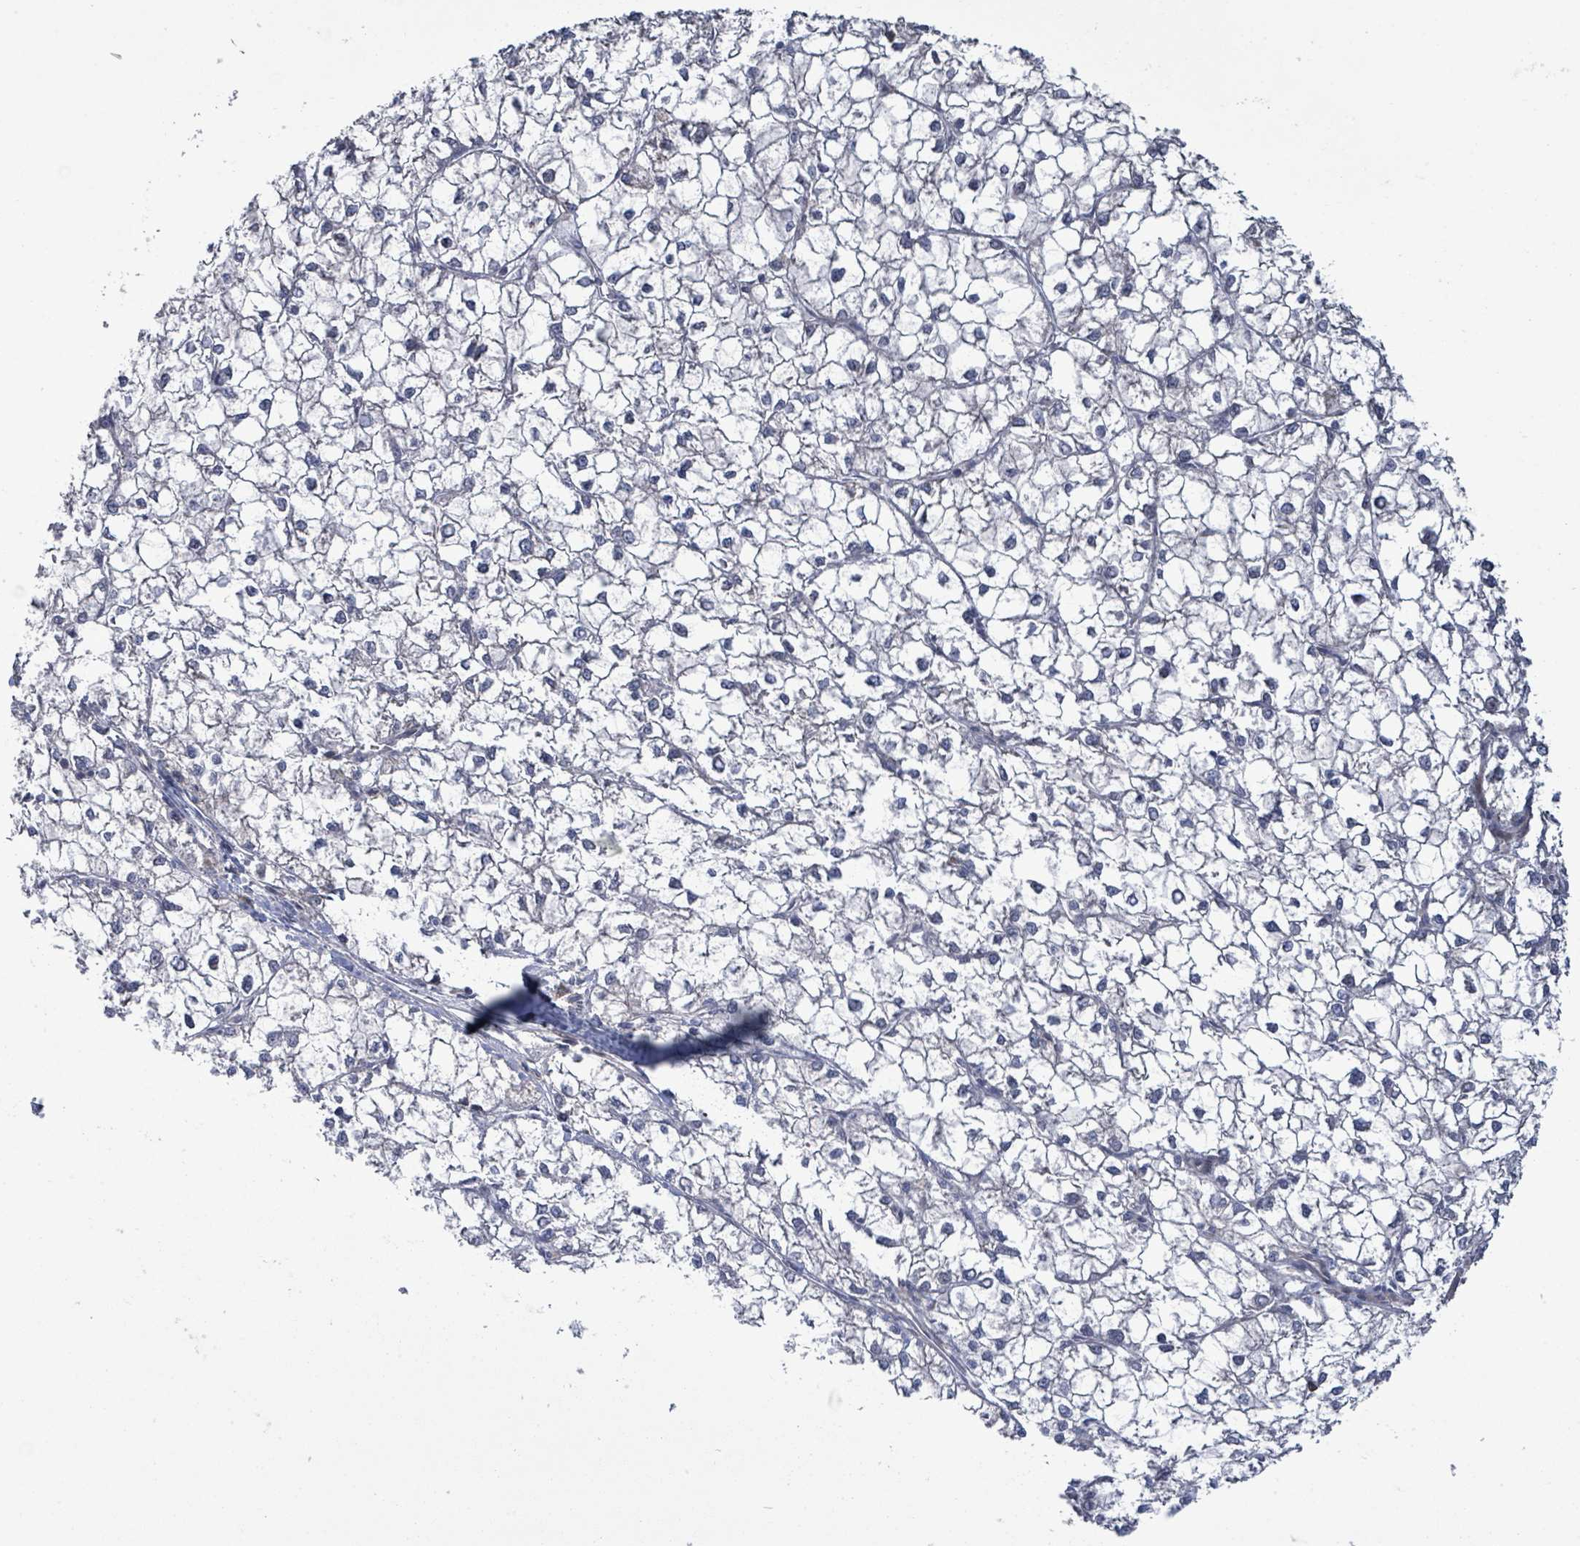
{"staining": {"intensity": "negative", "quantity": "none", "location": "none"}, "tissue": "liver cancer", "cell_type": "Tumor cells", "image_type": "cancer", "snomed": [{"axis": "morphology", "description": "Carcinoma, Hepatocellular, NOS"}, {"axis": "topography", "description": "Liver"}], "caption": "A histopathology image of human hepatocellular carcinoma (liver) is negative for staining in tumor cells.", "gene": "SLIT3", "patient": {"sex": "female", "age": 43}}